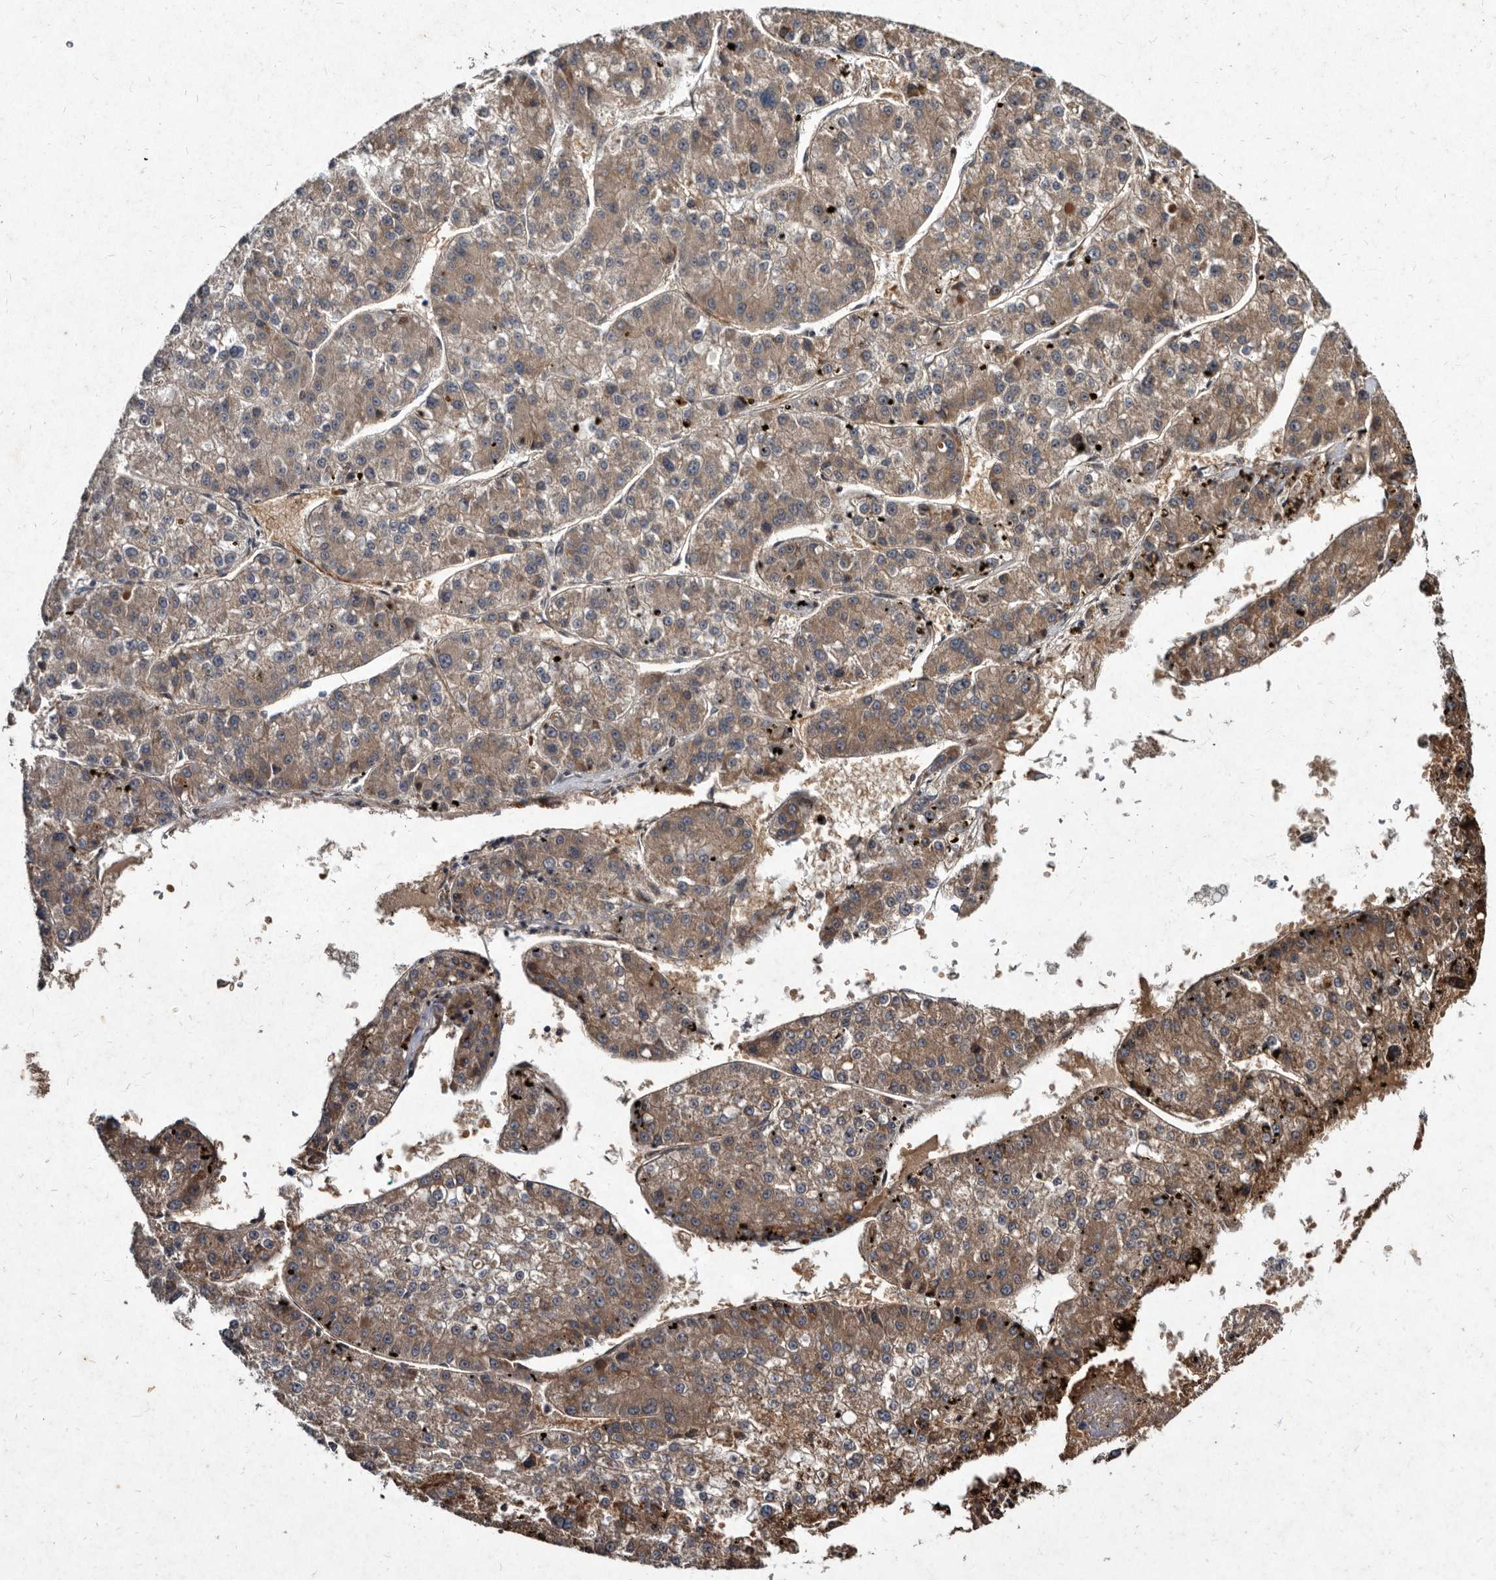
{"staining": {"intensity": "moderate", "quantity": ">75%", "location": "cytoplasmic/membranous"}, "tissue": "liver cancer", "cell_type": "Tumor cells", "image_type": "cancer", "snomed": [{"axis": "morphology", "description": "Carcinoma, Hepatocellular, NOS"}, {"axis": "topography", "description": "Liver"}], "caption": "About >75% of tumor cells in human liver cancer show moderate cytoplasmic/membranous protein positivity as visualized by brown immunohistochemical staining.", "gene": "YPEL3", "patient": {"sex": "female", "age": 73}}